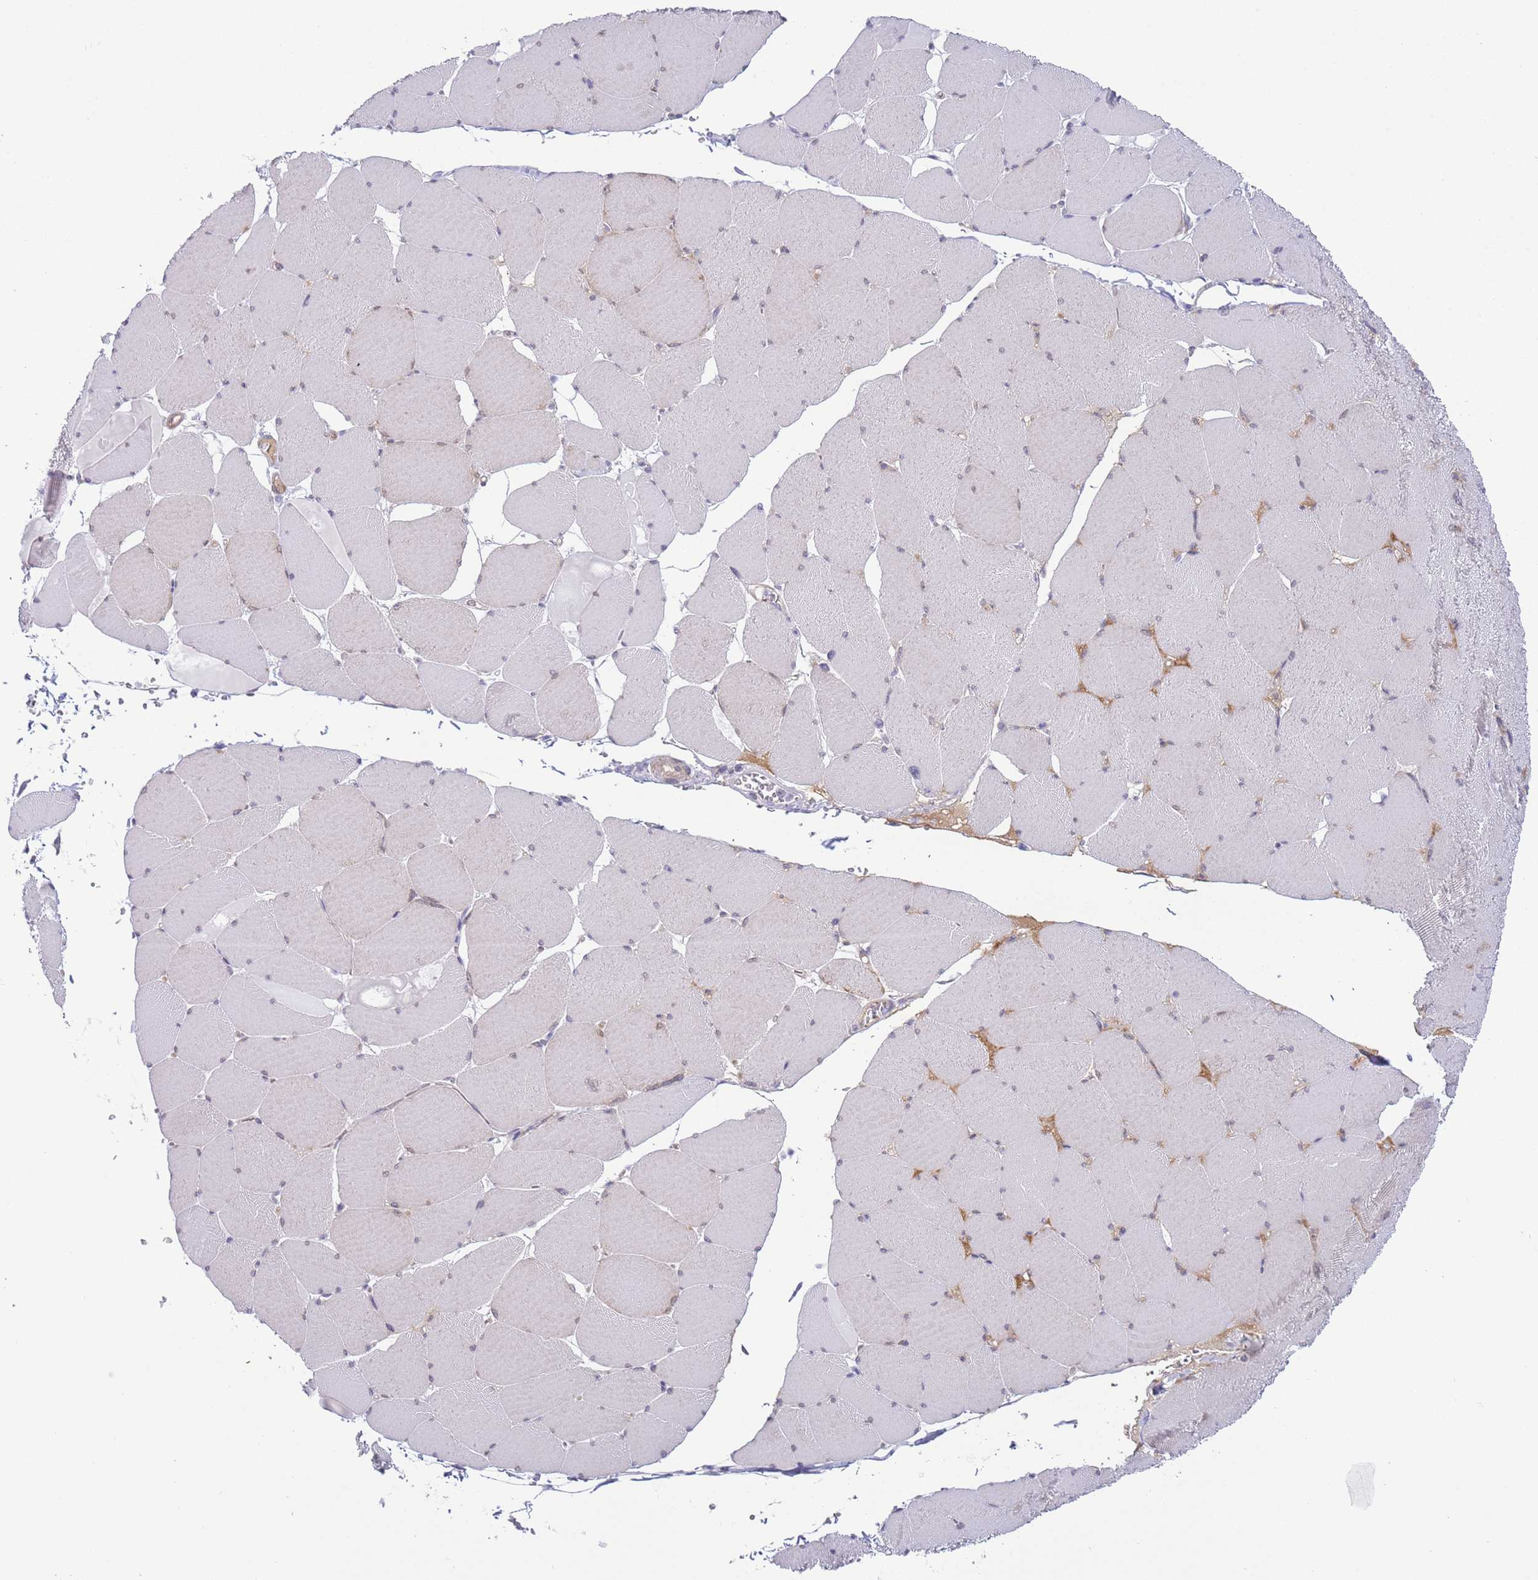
{"staining": {"intensity": "negative", "quantity": "none", "location": "none"}, "tissue": "skeletal muscle", "cell_type": "Myocytes", "image_type": "normal", "snomed": [{"axis": "morphology", "description": "Normal tissue, NOS"}, {"axis": "topography", "description": "Skeletal muscle"}, {"axis": "topography", "description": "Head-Neck"}], "caption": "IHC micrograph of normal skeletal muscle: human skeletal muscle stained with DAB exhibits no significant protein staining in myocytes. The staining is performed using DAB brown chromogen with nuclei counter-stained in using hematoxylin.", "gene": "NPAP1", "patient": {"sex": "male", "age": 66}}